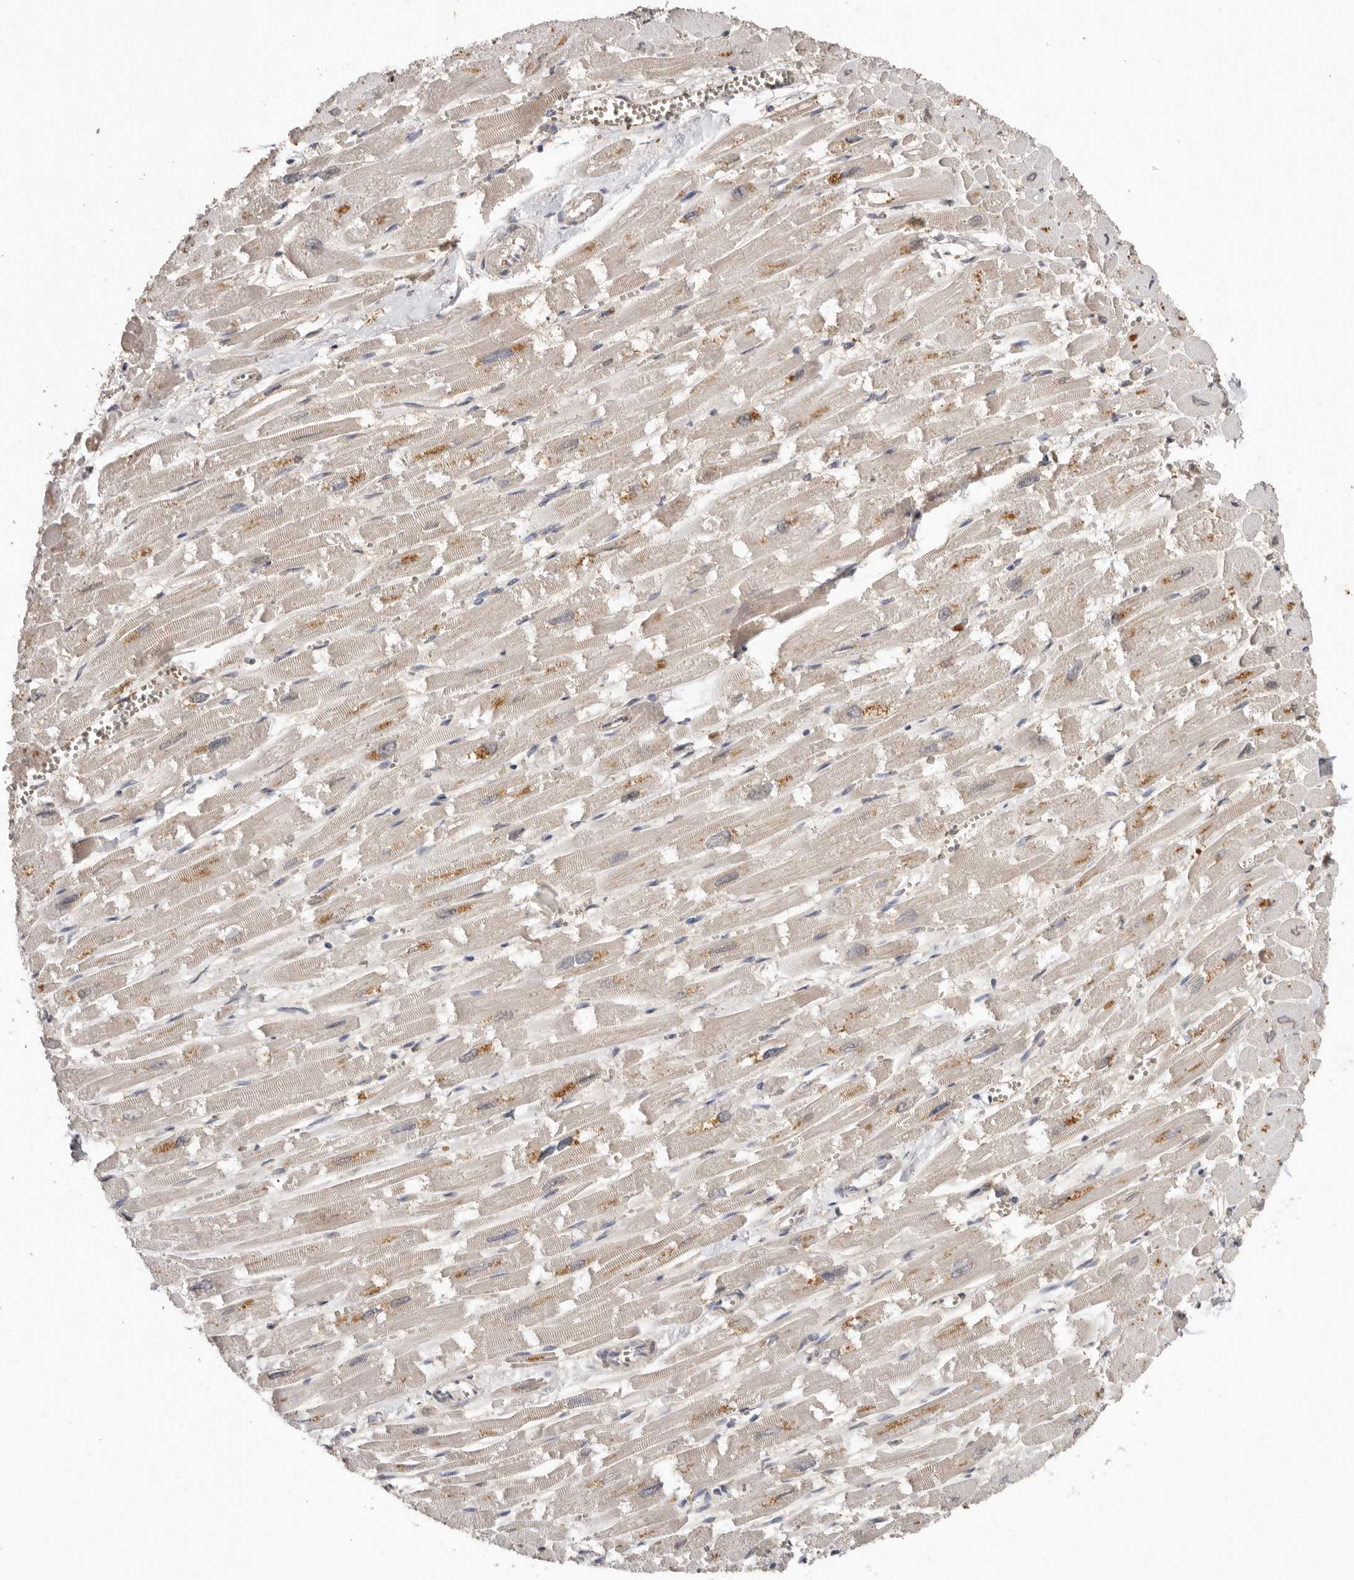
{"staining": {"intensity": "moderate", "quantity": "25%-75%", "location": "cytoplasmic/membranous"}, "tissue": "heart muscle", "cell_type": "Cardiomyocytes", "image_type": "normal", "snomed": [{"axis": "morphology", "description": "Normal tissue, NOS"}, {"axis": "topography", "description": "Heart"}], "caption": "Moderate cytoplasmic/membranous positivity is appreciated in about 25%-75% of cardiomyocytes in benign heart muscle. The staining is performed using DAB (3,3'-diaminobenzidine) brown chromogen to label protein expression. The nuclei are counter-stained blue using hematoxylin.", "gene": "SULT1E1", "patient": {"sex": "male", "age": 54}}